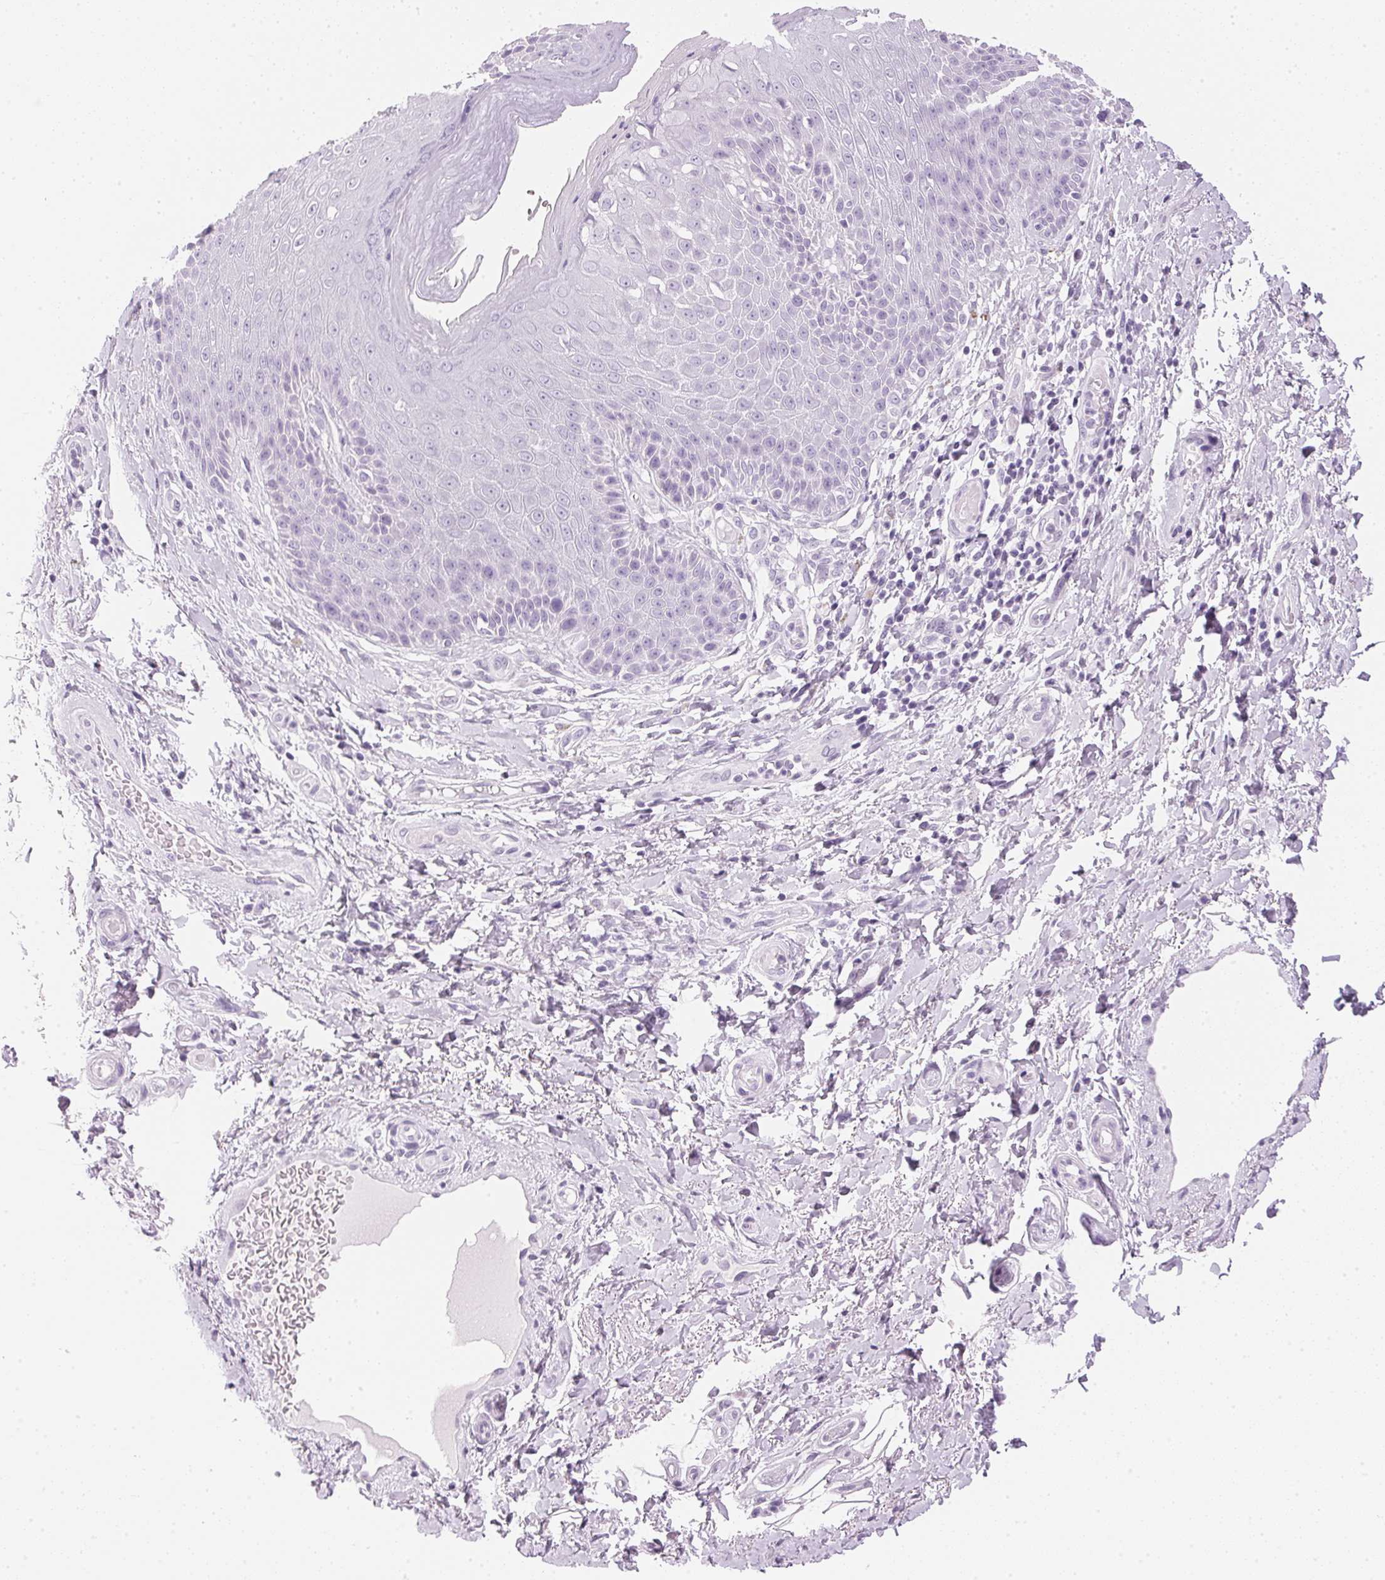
{"staining": {"intensity": "negative", "quantity": "none", "location": "none"}, "tissue": "skin", "cell_type": "Epidermal cells", "image_type": "normal", "snomed": [{"axis": "morphology", "description": "Normal tissue, NOS"}, {"axis": "topography", "description": "Anal"}, {"axis": "topography", "description": "Peripheral nerve tissue"}], "caption": "The immunohistochemistry image has no significant staining in epidermal cells of skin. The staining was performed using DAB to visualize the protein expression in brown, while the nuclei were stained in blue with hematoxylin (Magnification: 20x).", "gene": "IGFBP1", "patient": {"sex": "male", "age": 51}}